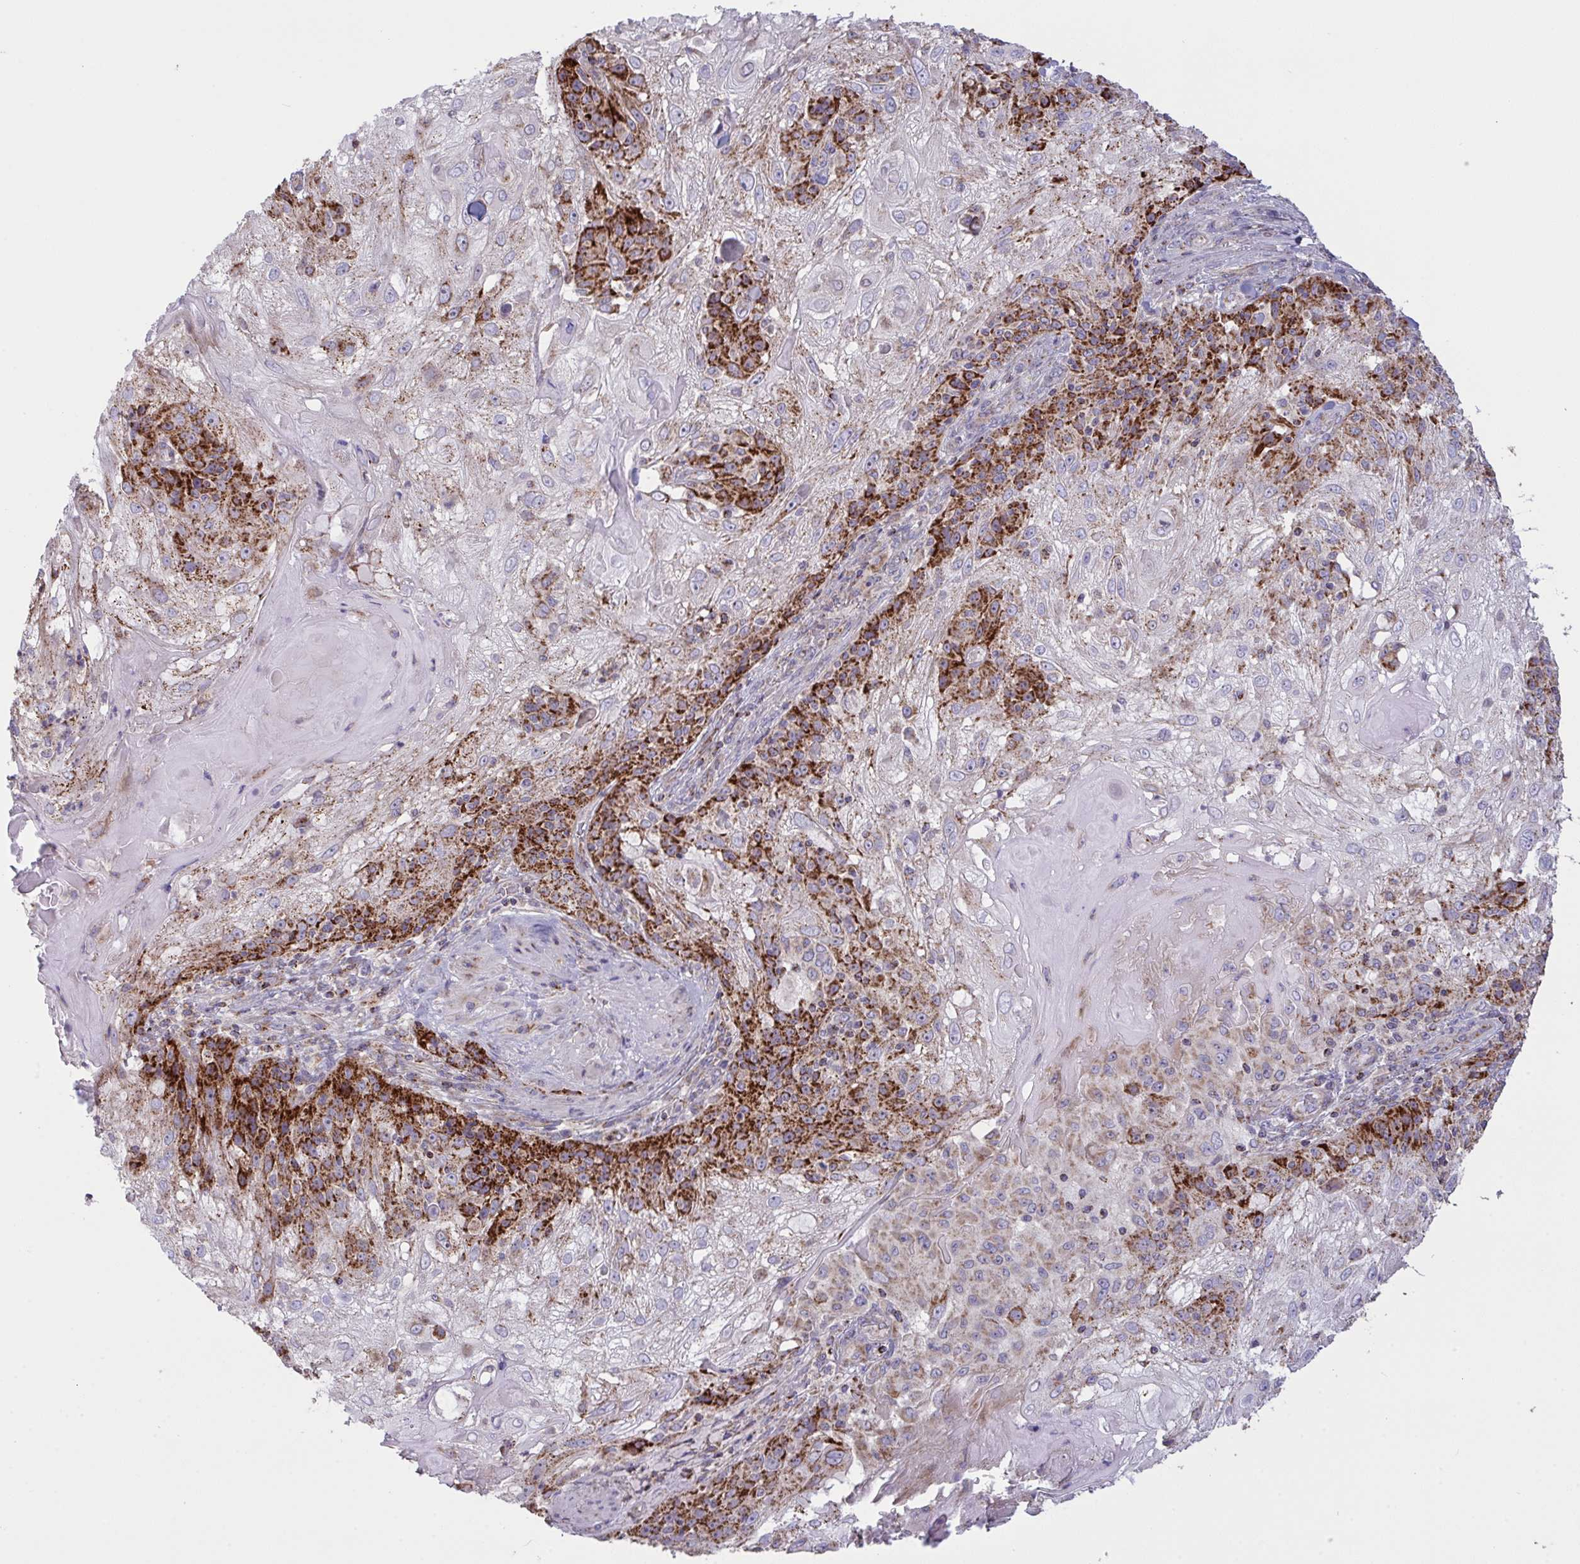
{"staining": {"intensity": "strong", "quantity": "25%-75%", "location": "cytoplasmic/membranous"}, "tissue": "skin cancer", "cell_type": "Tumor cells", "image_type": "cancer", "snomed": [{"axis": "morphology", "description": "Normal tissue, NOS"}, {"axis": "morphology", "description": "Squamous cell carcinoma, NOS"}, {"axis": "topography", "description": "Skin"}], "caption": "A high amount of strong cytoplasmic/membranous staining is present in about 25%-75% of tumor cells in skin cancer tissue. Nuclei are stained in blue.", "gene": "MICOS10", "patient": {"sex": "female", "age": 83}}